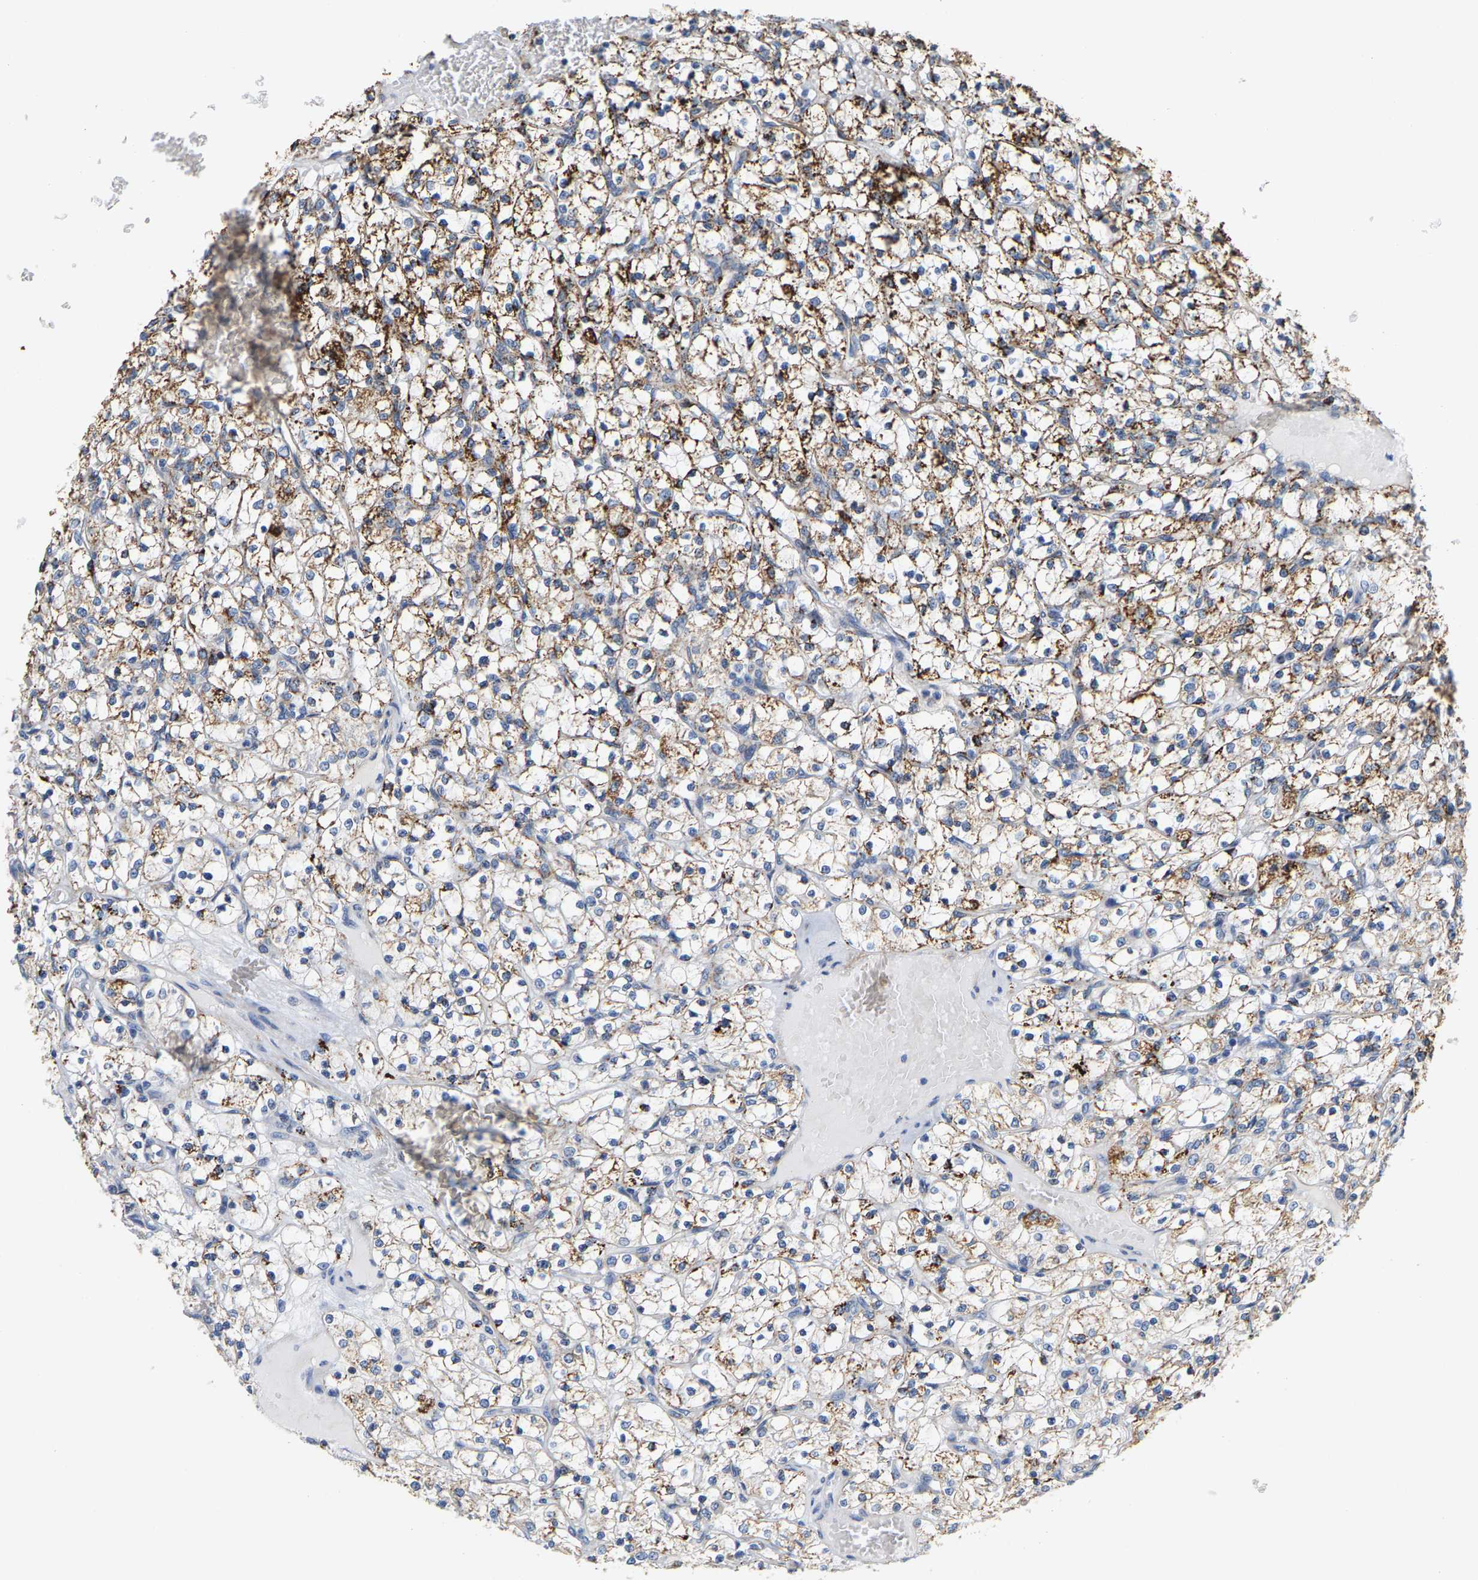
{"staining": {"intensity": "moderate", "quantity": ">75%", "location": "cytoplasmic/membranous"}, "tissue": "renal cancer", "cell_type": "Tumor cells", "image_type": "cancer", "snomed": [{"axis": "morphology", "description": "Adenocarcinoma, NOS"}, {"axis": "topography", "description": "Kidney"}], "caption": "Renal cancer was stained to show a protein in brown. There is medium levels of moderate cytoplasmic/membranous positivity in approximately >75% of tumor cells. Nuclei are stained in blue.", "gene": "SHMT2", "patient": {"sex": "female", "age": 69}}